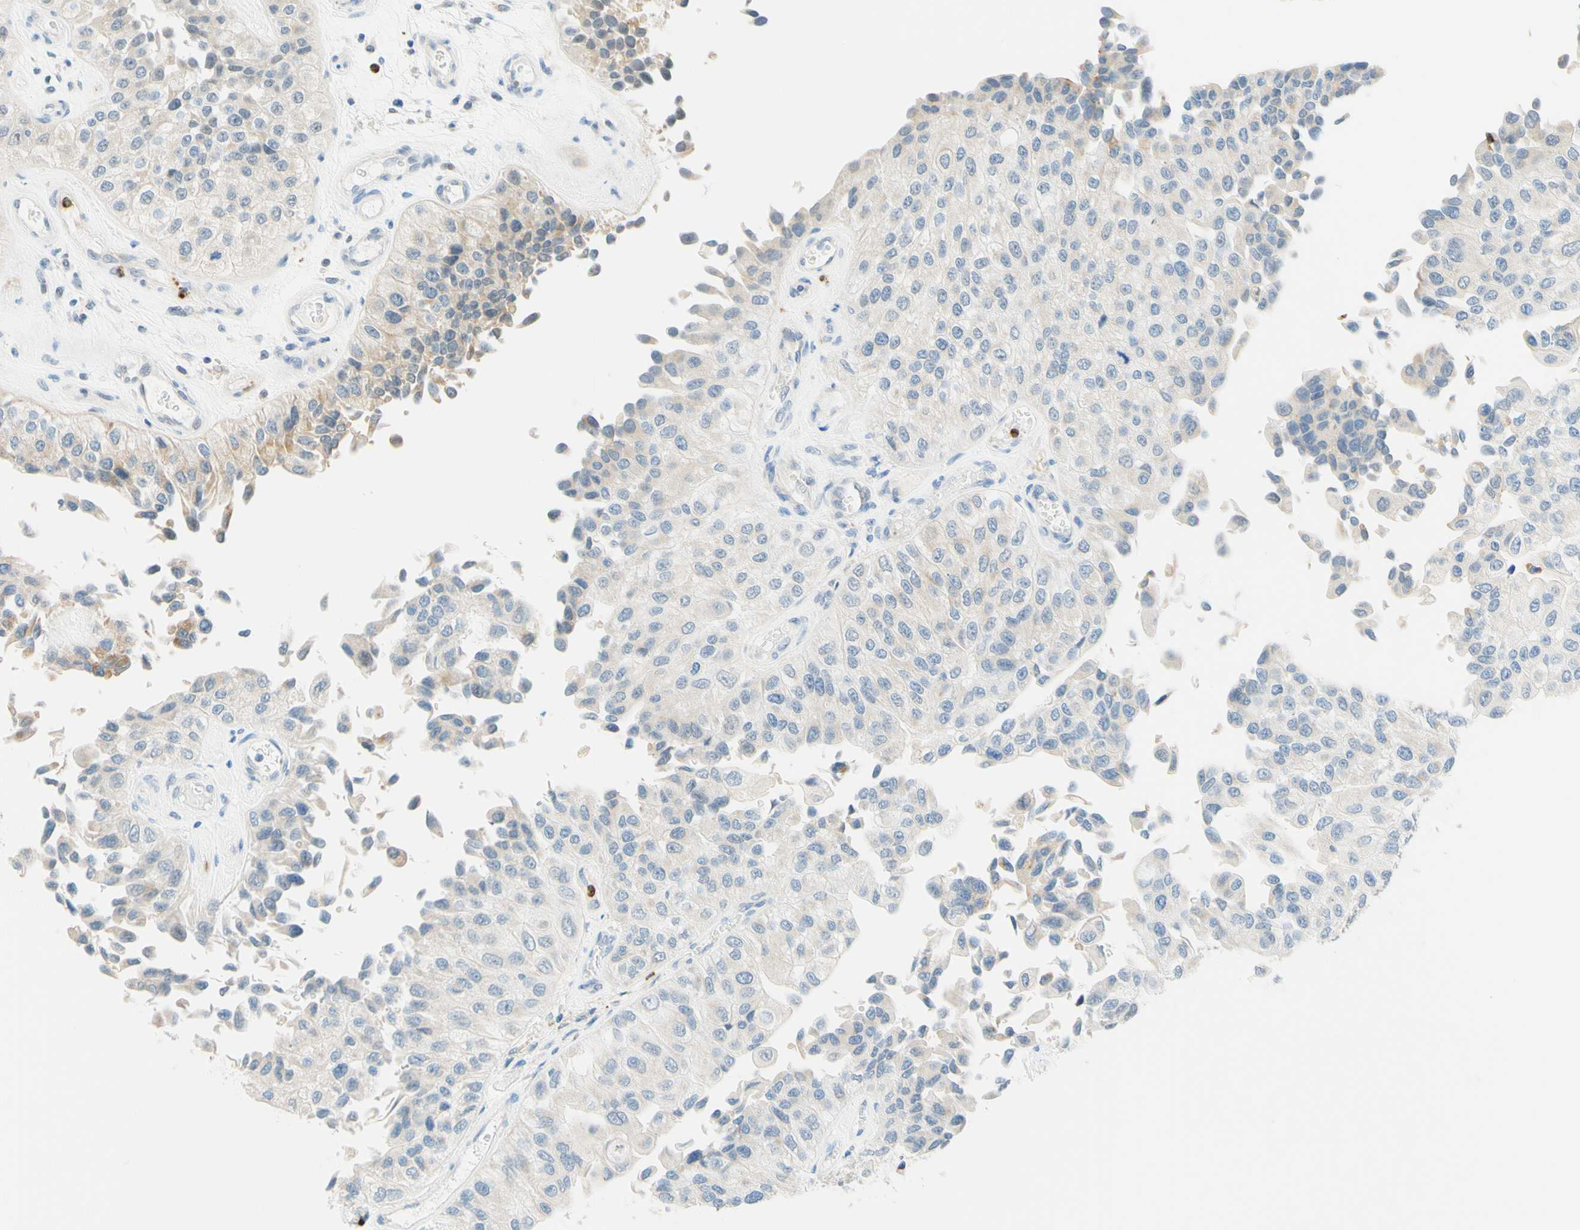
{"staining": {"intensity": "weak", "quantity": "25%-75%", "location": "cytoplasmic/membranous"}, "tissue": "urothelial cancer", "cell_type": "Tumor cells", "image_type": "cancer", "snomed": [{"axis": "morphology", "description": "Urothelial carcinoma, High grade"}, {"axis": "topography", "description": "Kidney"}, {"axis": "topography", "description": "Urinary bladder"}], "caption": "Urothelial carcinoma (high-grade) stained with a protein marker exhibits weak staining in tumor cells.", "gene": "TREM2", "patient": {"sex": "male", "age": 77}}